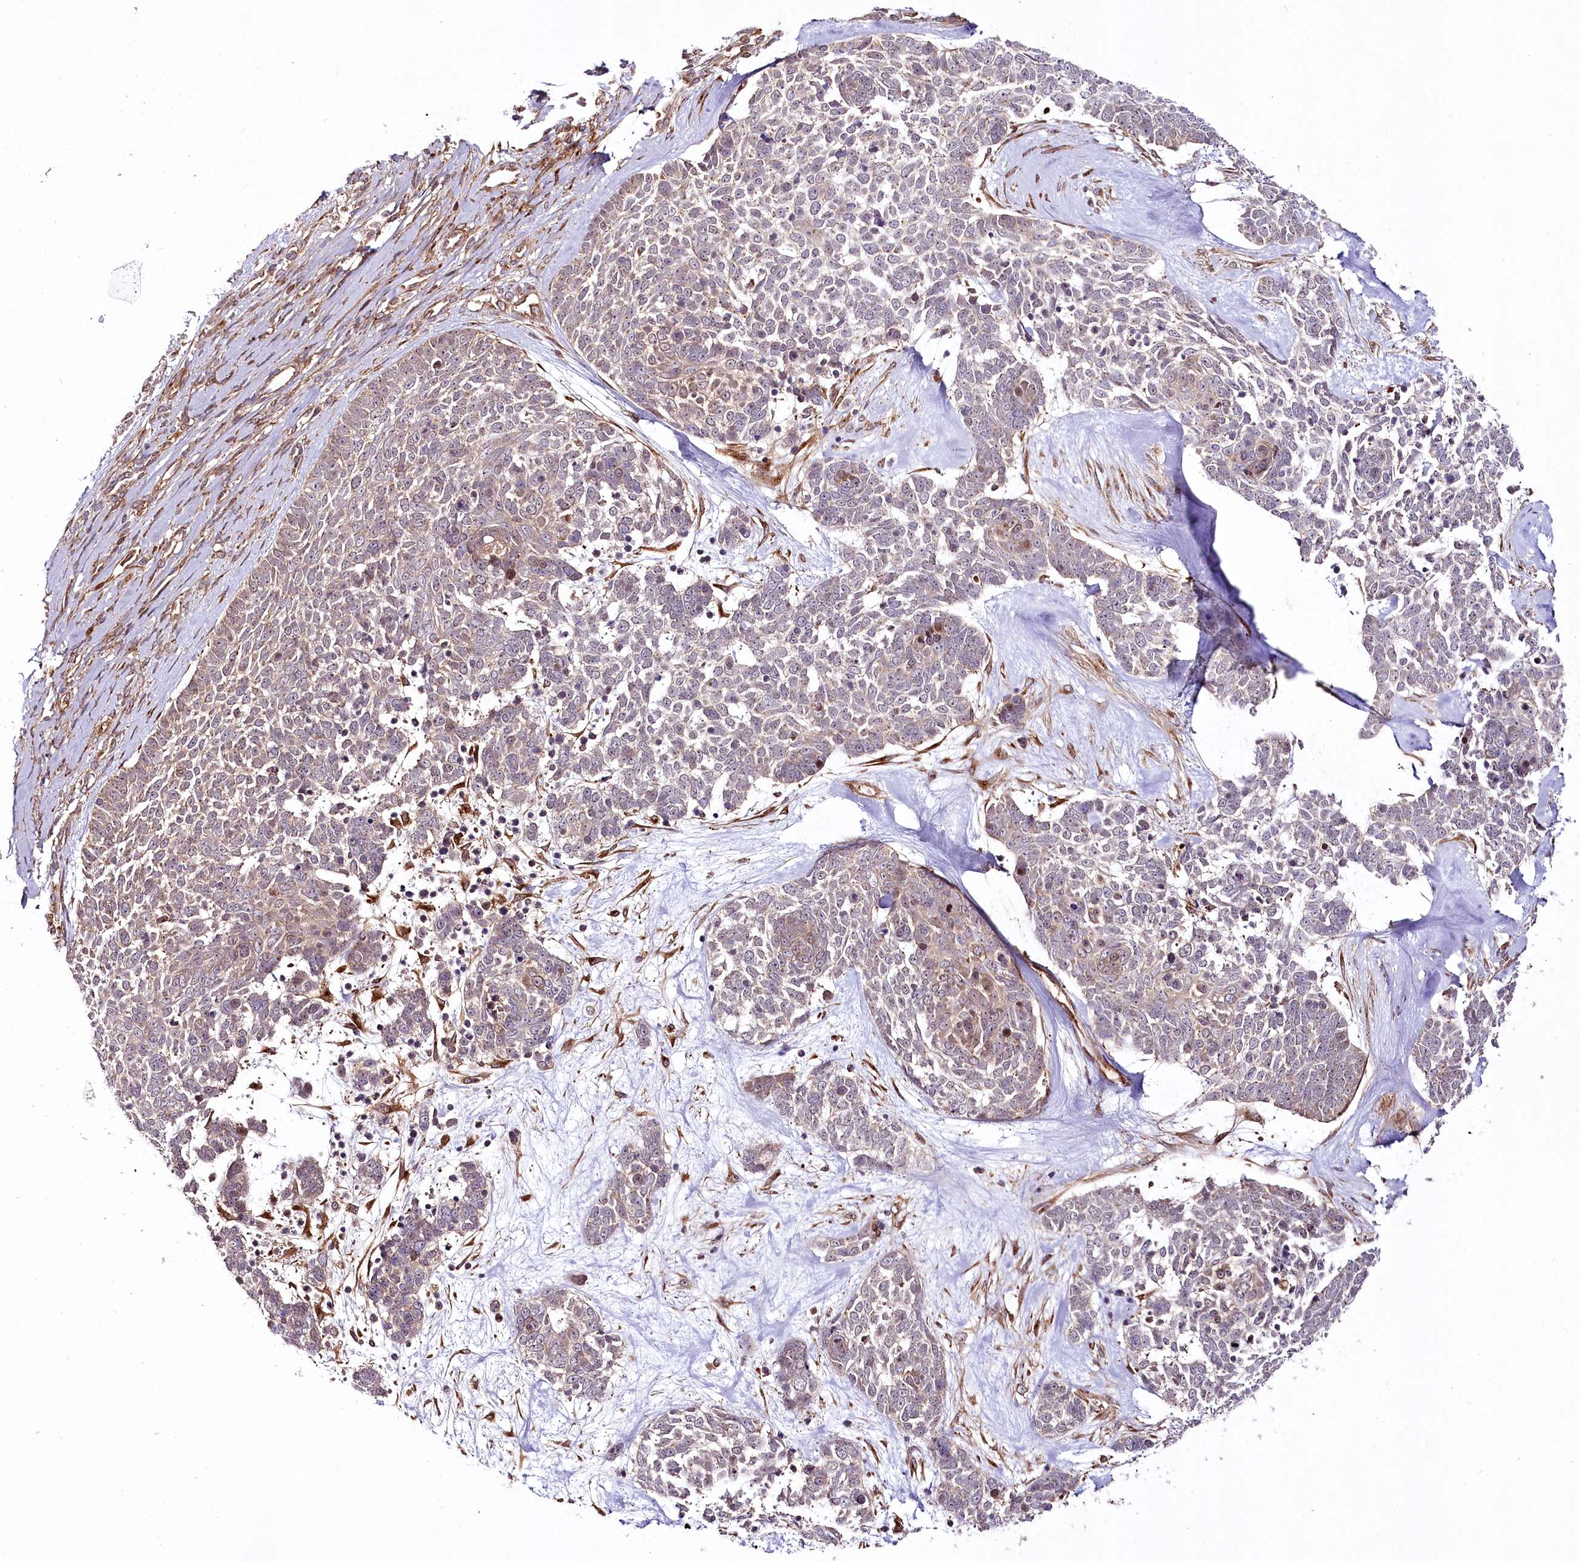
{"staining": {"intensity": "weak", "quantity": "25%-75%", "location": "cytoplasmic/membranous"}, "tissue": "skin cancer", "cell_type": "Tumor cells", "image_type": "cancer", "snomed": [{"axis": "morphology", "description": "Basal cell carcinoma"}, {"axis": "topography", "description": "Skin"}], "caption": "Weak cytoplasmic/membranous protein positivity is identified in about 25%-75% of tumor cells in skin basal cell carcinoma.", "gene": "COPG1", "patient": {"sex": "female", "age": 81}}